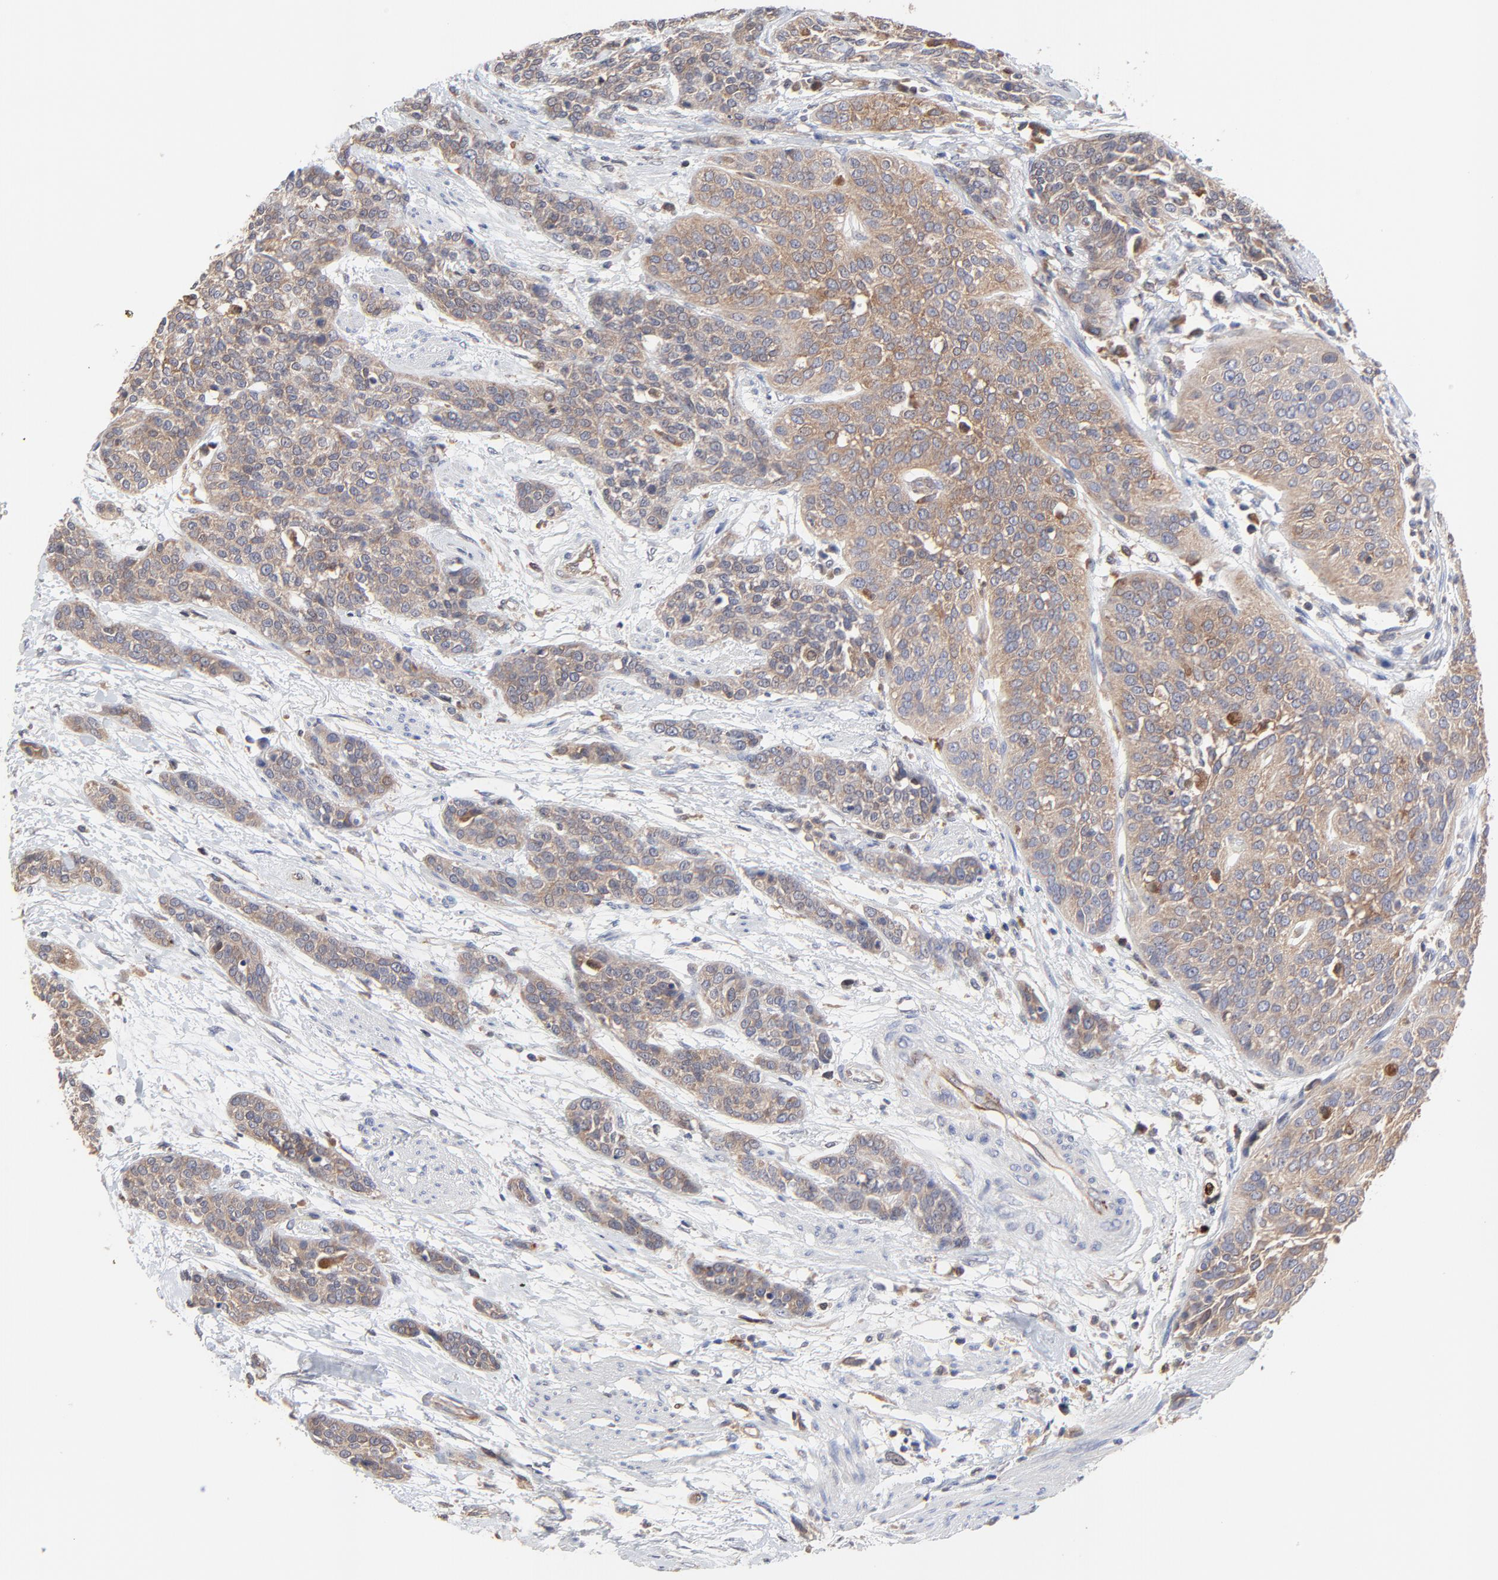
{"staining": {"intensity": "moderate", "quantity": ">75%", "location": "cytoplasmic/membranous"}, "tissue": "urothelial cancer", "cell_type": "Tumor cells", "image_type": "cancer", "snomed": [{"axis": "morphology", "description": "Urothelial carcinoma, High grade"}, {"axis": "topography", "description": "Urinary bladder"}], "caption": "Protein expression by immunohistochemistry (IHC) displays moderate cytoplasmic/membranous positivity in approximately >75% of tumor cells in high-grade urothelial carcinoma.", "gene": "RAB9A", "patient": {"sex": "male", "age": 56}}